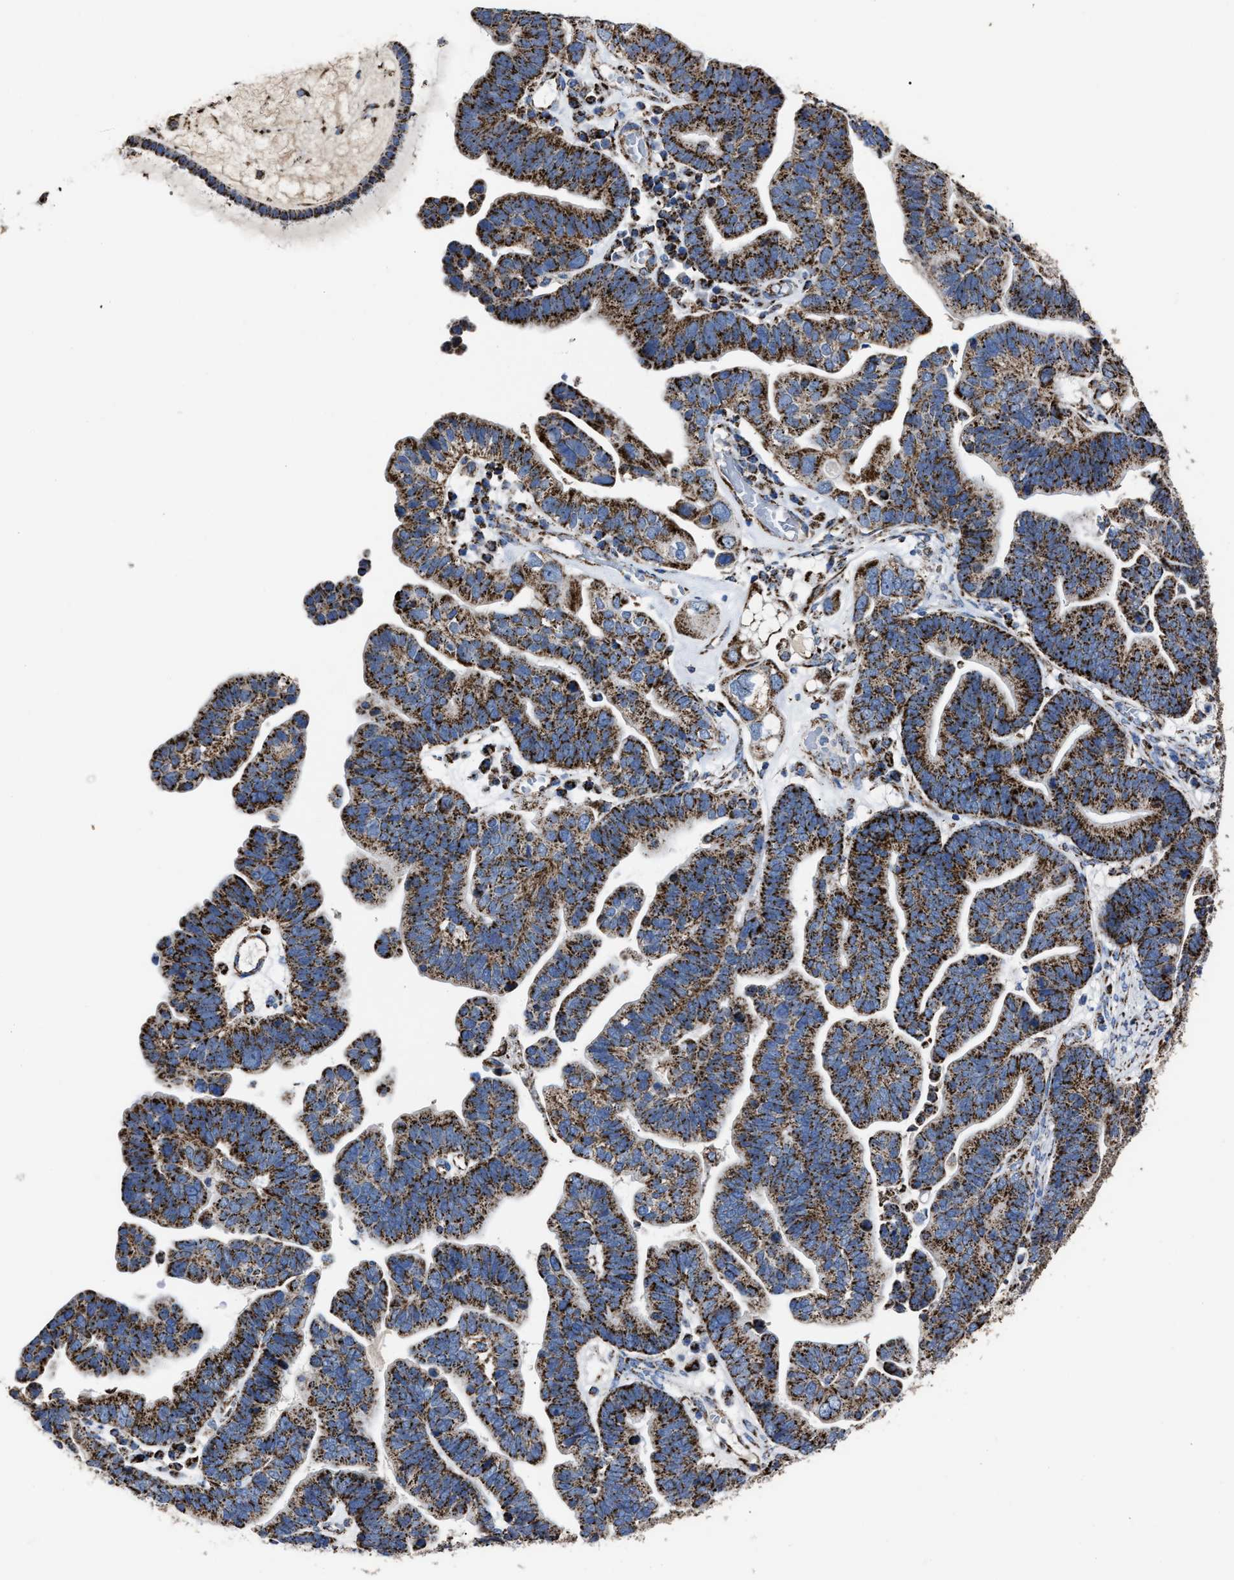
{"staining": {"intensity": "strong", "quantity": ">75%", "location": "cytoplasmic/membranous"}, "tissue": "ovarian cancer", "cell_type": "Tumor cells", "image_type": "cancer", "snomed": [{"axis": "morphology", "description": "Cystadenocarcinoma, serous, NOS"}, {"axis": "topography", "description": "Ovary"}], "caption": "DAB (3,3'-diaminobenzidine) immunohistochemical staining of human ovarian cancer shows strong cytoplasmic/membranous protein expression in about >75% of tumor cells.", "gene": "NDUFV3", "patient": {"sex": "female", "age": 56}}